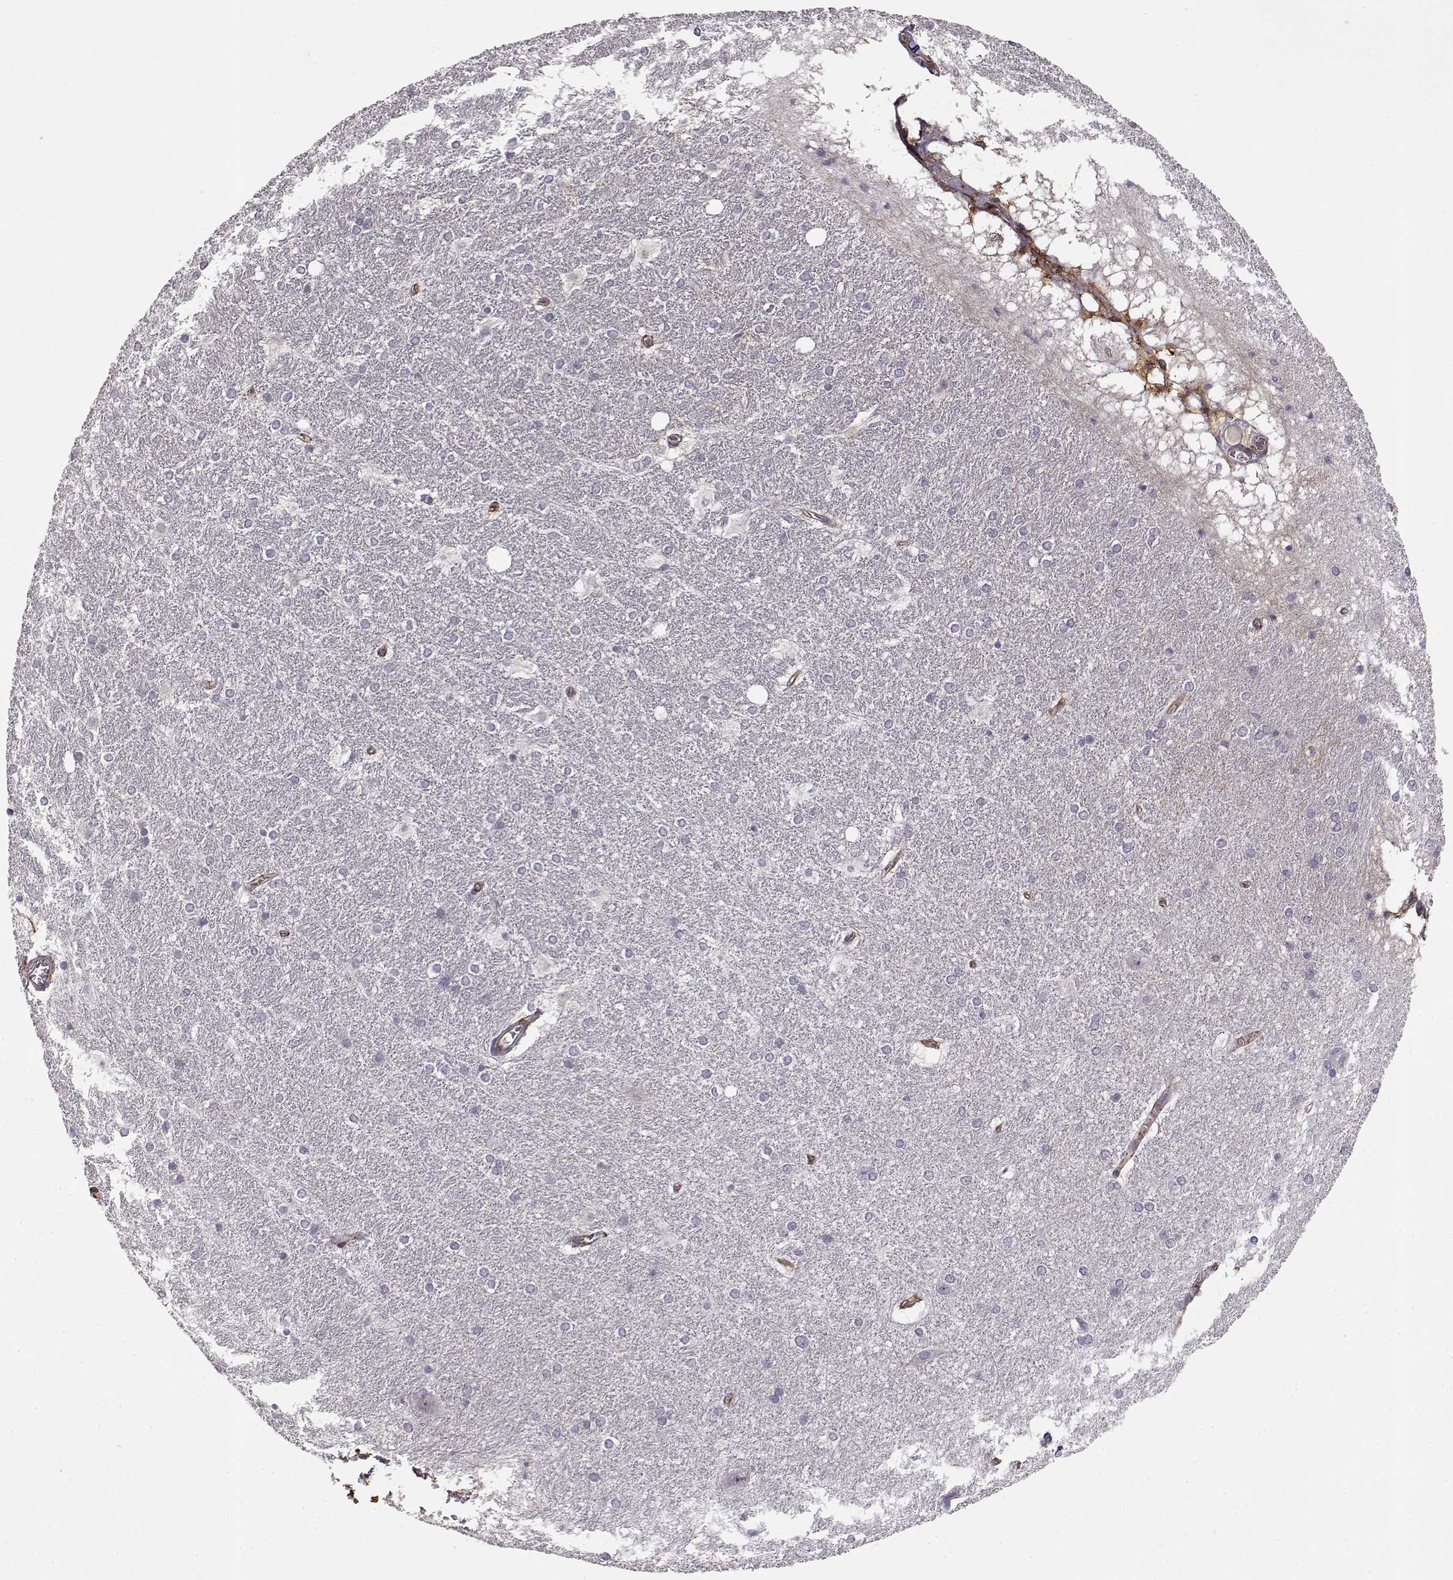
{"staining": {"intensity": "negative", "quantity": "none", "location": "none"}, "tissue": "hippocampus", "cell_type": "Glial cells", "image_type": "normal", "snomed": [{"axis": "morphology", "description": "Normal tissue, NOS"}, {"axis": "topography", "description": "Cerebral cortex"}, {"axis": "topography", "description": "Hippocampus"}], "caption": "The photomicrograph reveals no significant positivity in glial cells of hippocampus.", "gene": "IFITM1", "patient": {"sex": "female", "age": 19}}